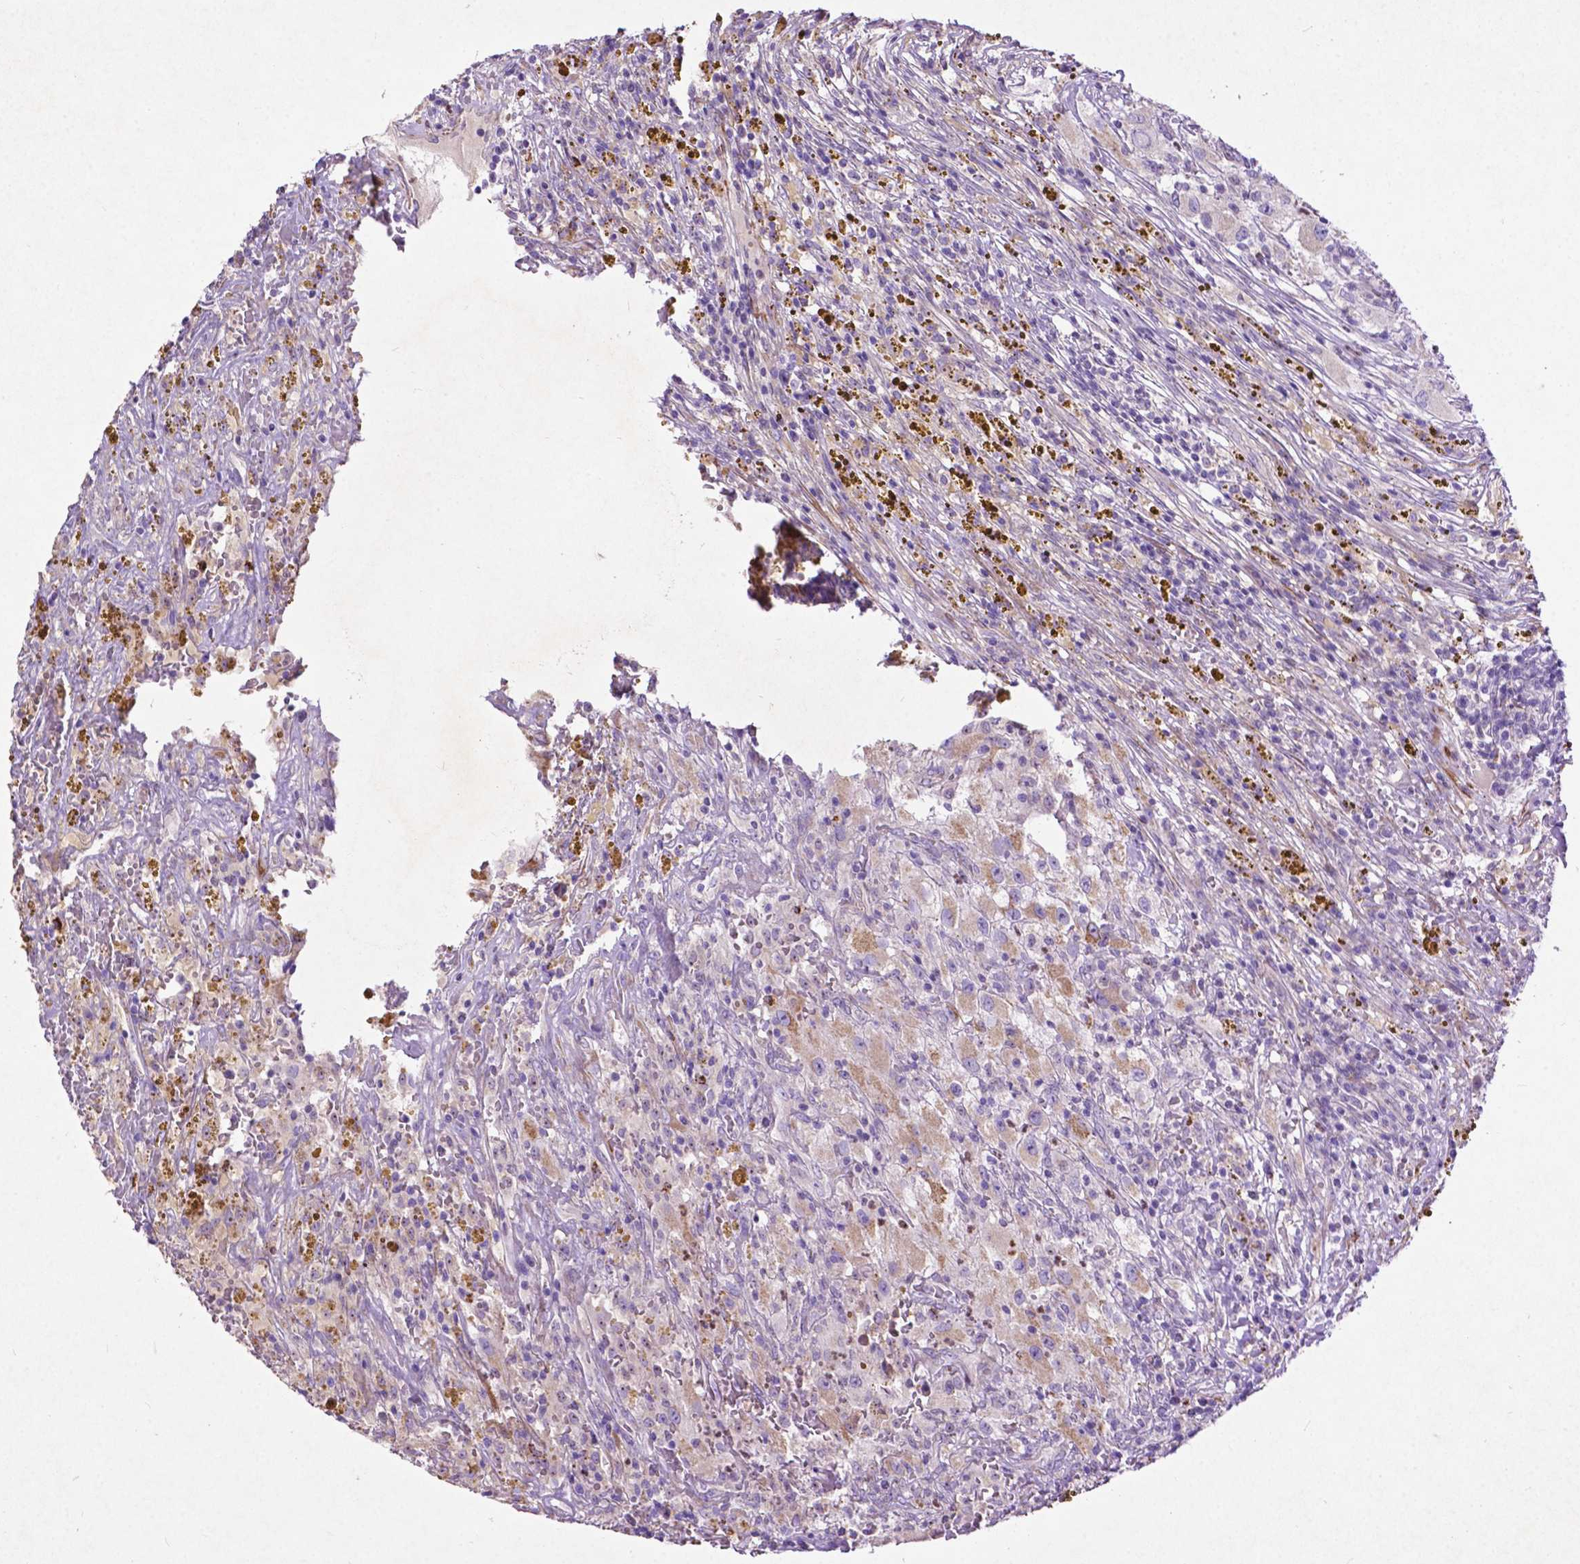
{"staining": {"intensity": "weak", "quantity": "<25%", "location": "cytoplasmic/membranous"}, "tissue": "renal cancer", "cell_type": "Tumor cells", "image_type": "cancer", "snomed": [{"axis": "morphology", "description": "Adenocarcinoma, NOS"}, {"axis": "topography", "description": "Kidney"}], "caption": "Tumor cells are negative for brown protein staining in renal cancer. (DAB IHC, high magnification).", "gene": "THEGL", "patient": {"sex": "female", "age": 67}}